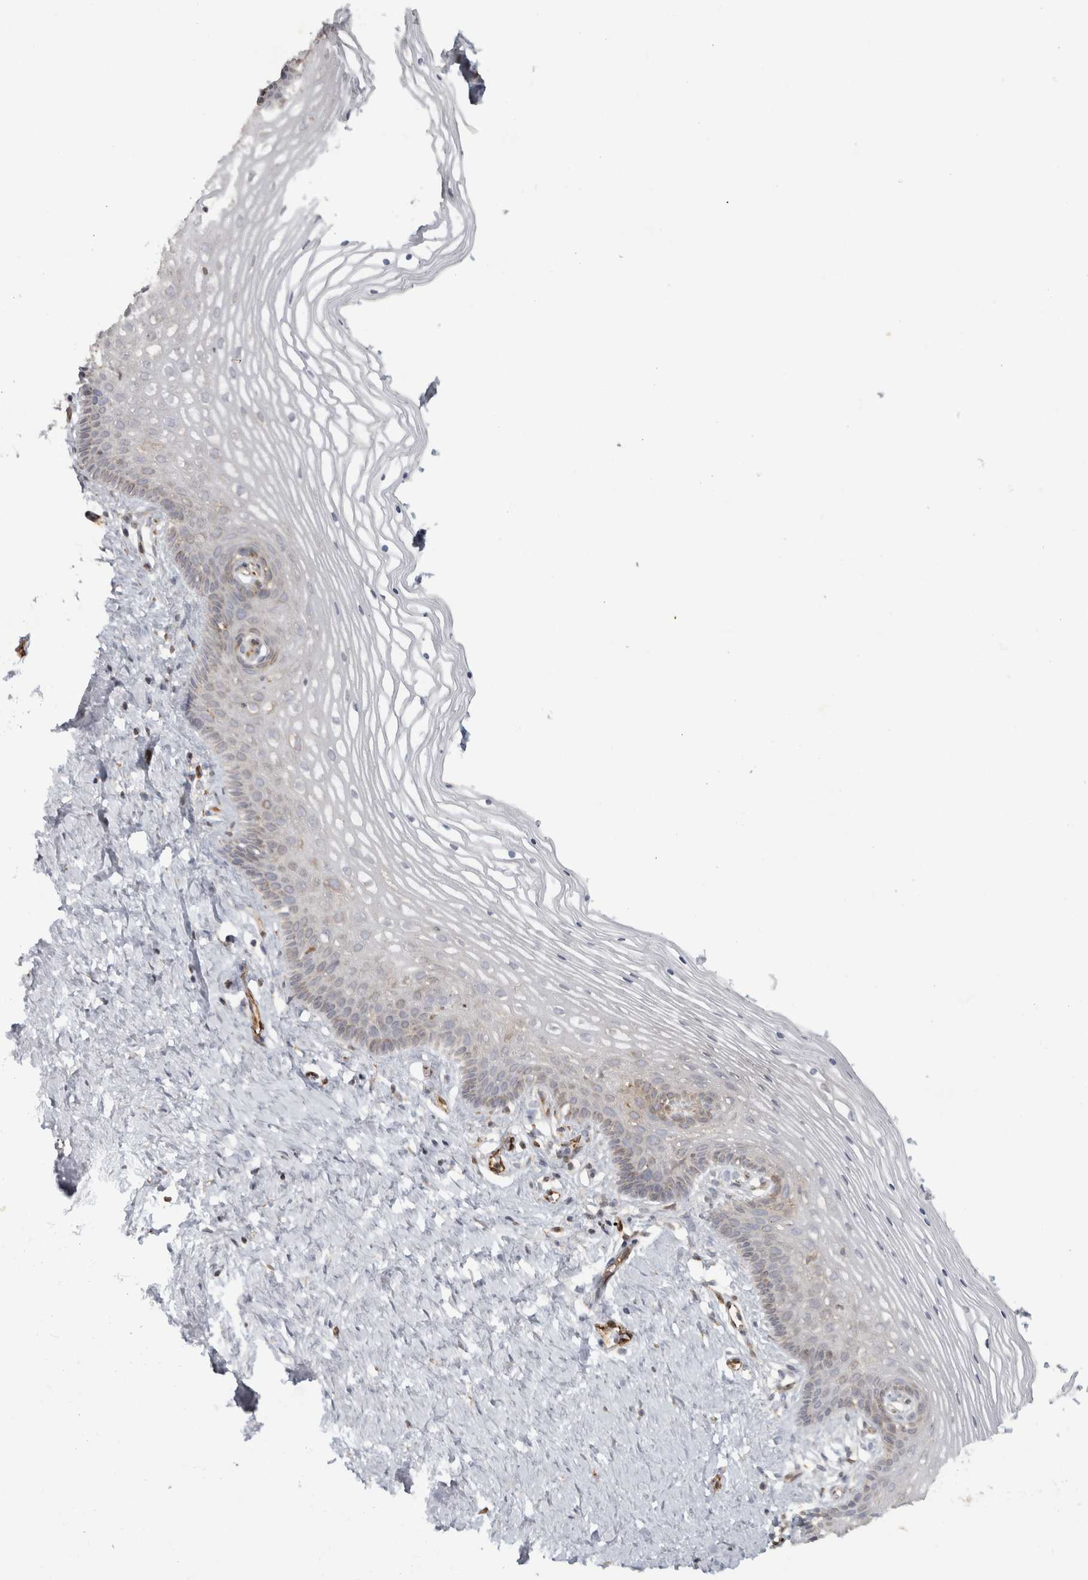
{"staining": {"intensity": "weak", "quantity": "<25%", "location": "cytoplasmic/membranous"}, "tissue": "vagina", "cell_type": "Squamous epithelial cells", "image_type": "normal", "snomed": [{"axis": "morphology", "description": "Normal tissue, NOS"}, {"axis": "topography", "description": "Vagina"}], "caption": "Immunohistochemistry image of benign human vagina stained for a protein (brown), which exhibits no staining in squamous epithelial cells.", "gene": "HLA", "patient": {"sex": "female", "age": 32}}